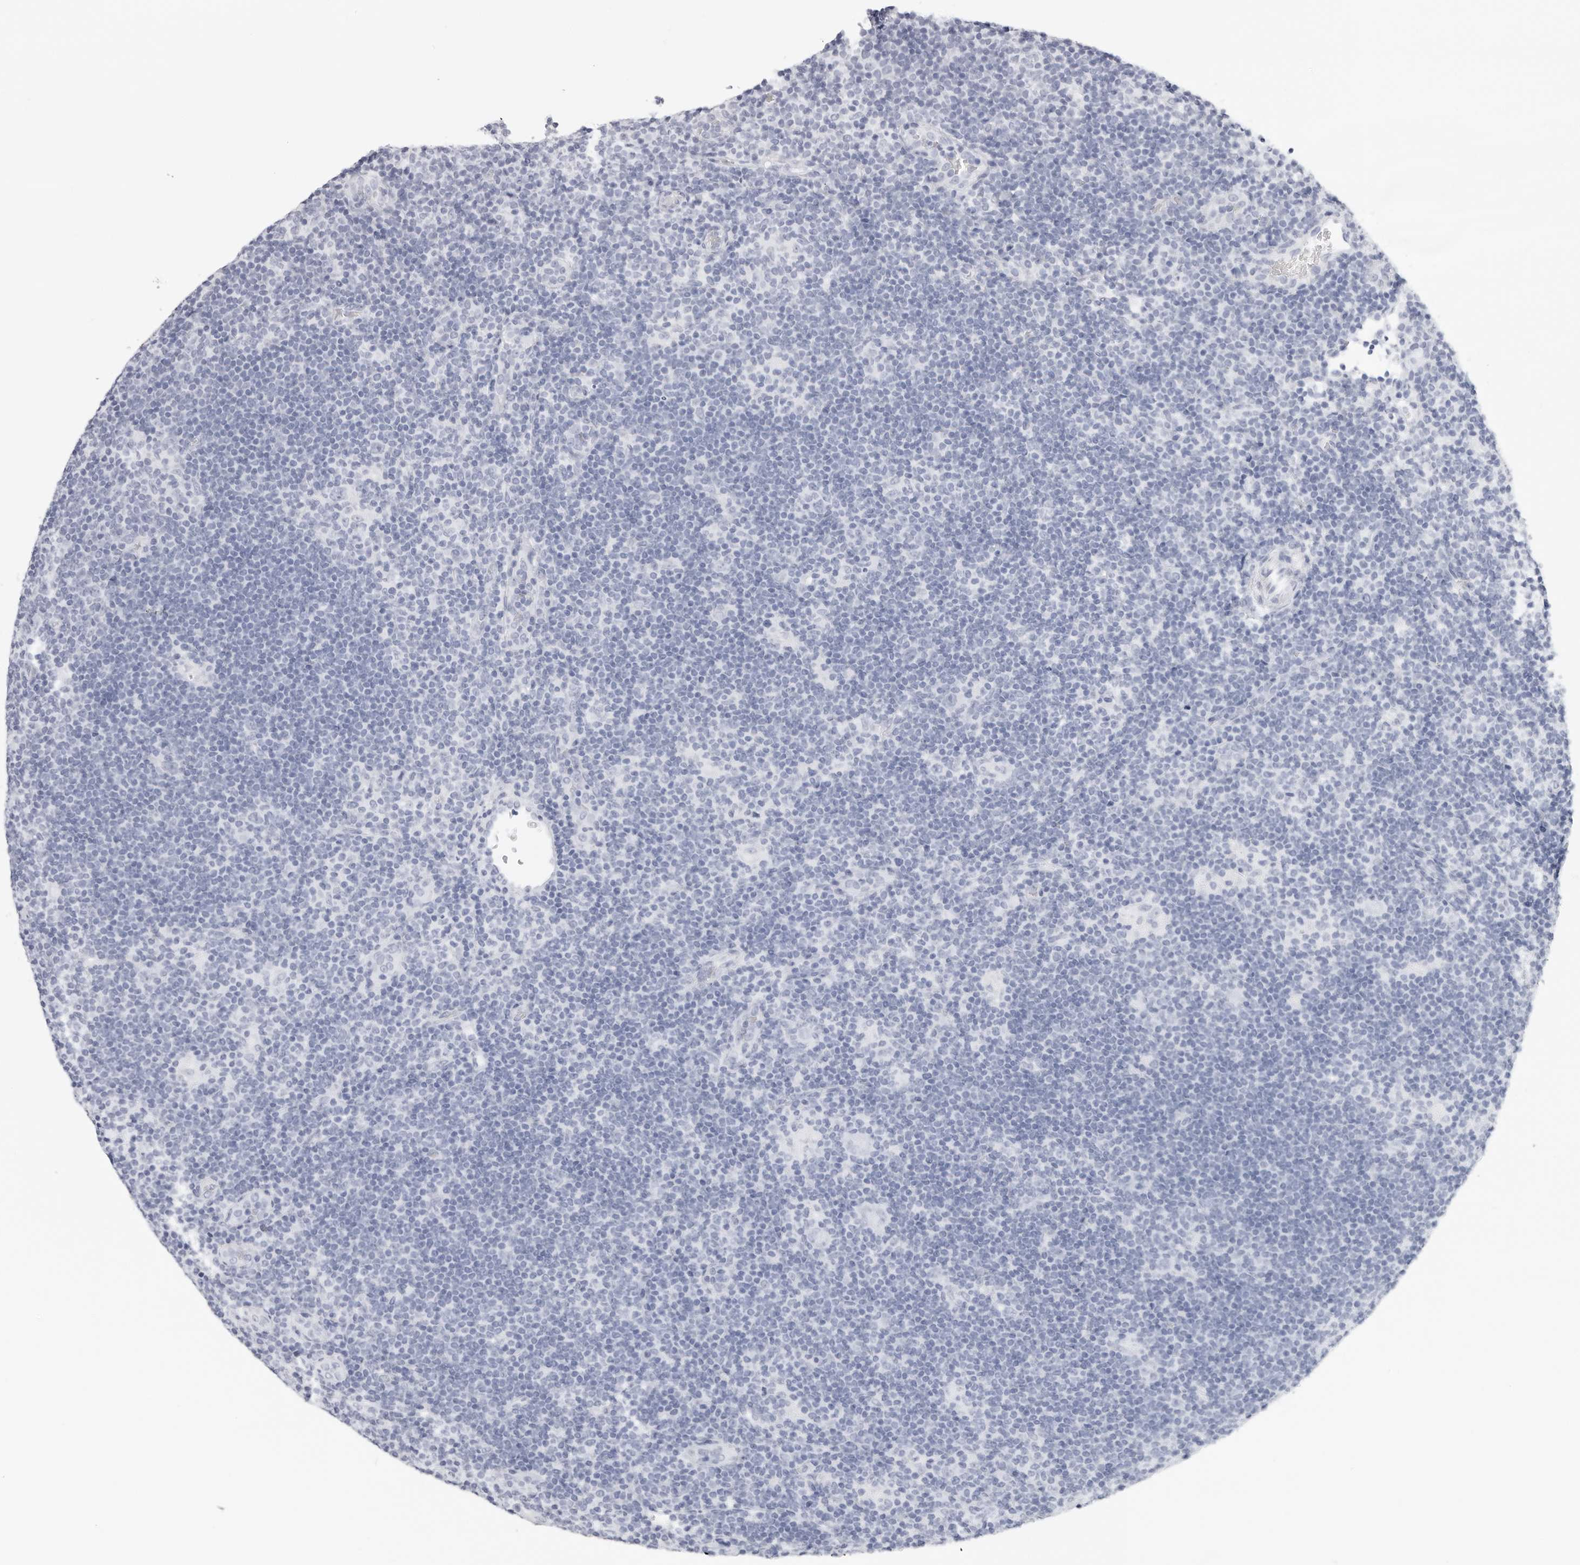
{"staining": {"intensity": "negative", "quantity": "none", "location": "none"}, "tissue": "lymphoma", "cell_type": "Tumor cells", "image_type": "cancer", "snomed": [{"axis": "morphology", "description": "Hodgkin's disease, NOS"}, {"axis": "topography", "description": "Lymph node"}], "caption": "DAB (3,3'-diaminobenzidine) immunohistochemical staining of human lymphoma shows no significant positivity in tumor cells.", "gene": "AGMAT", "patient": {"sex": "female", "age": 57}}